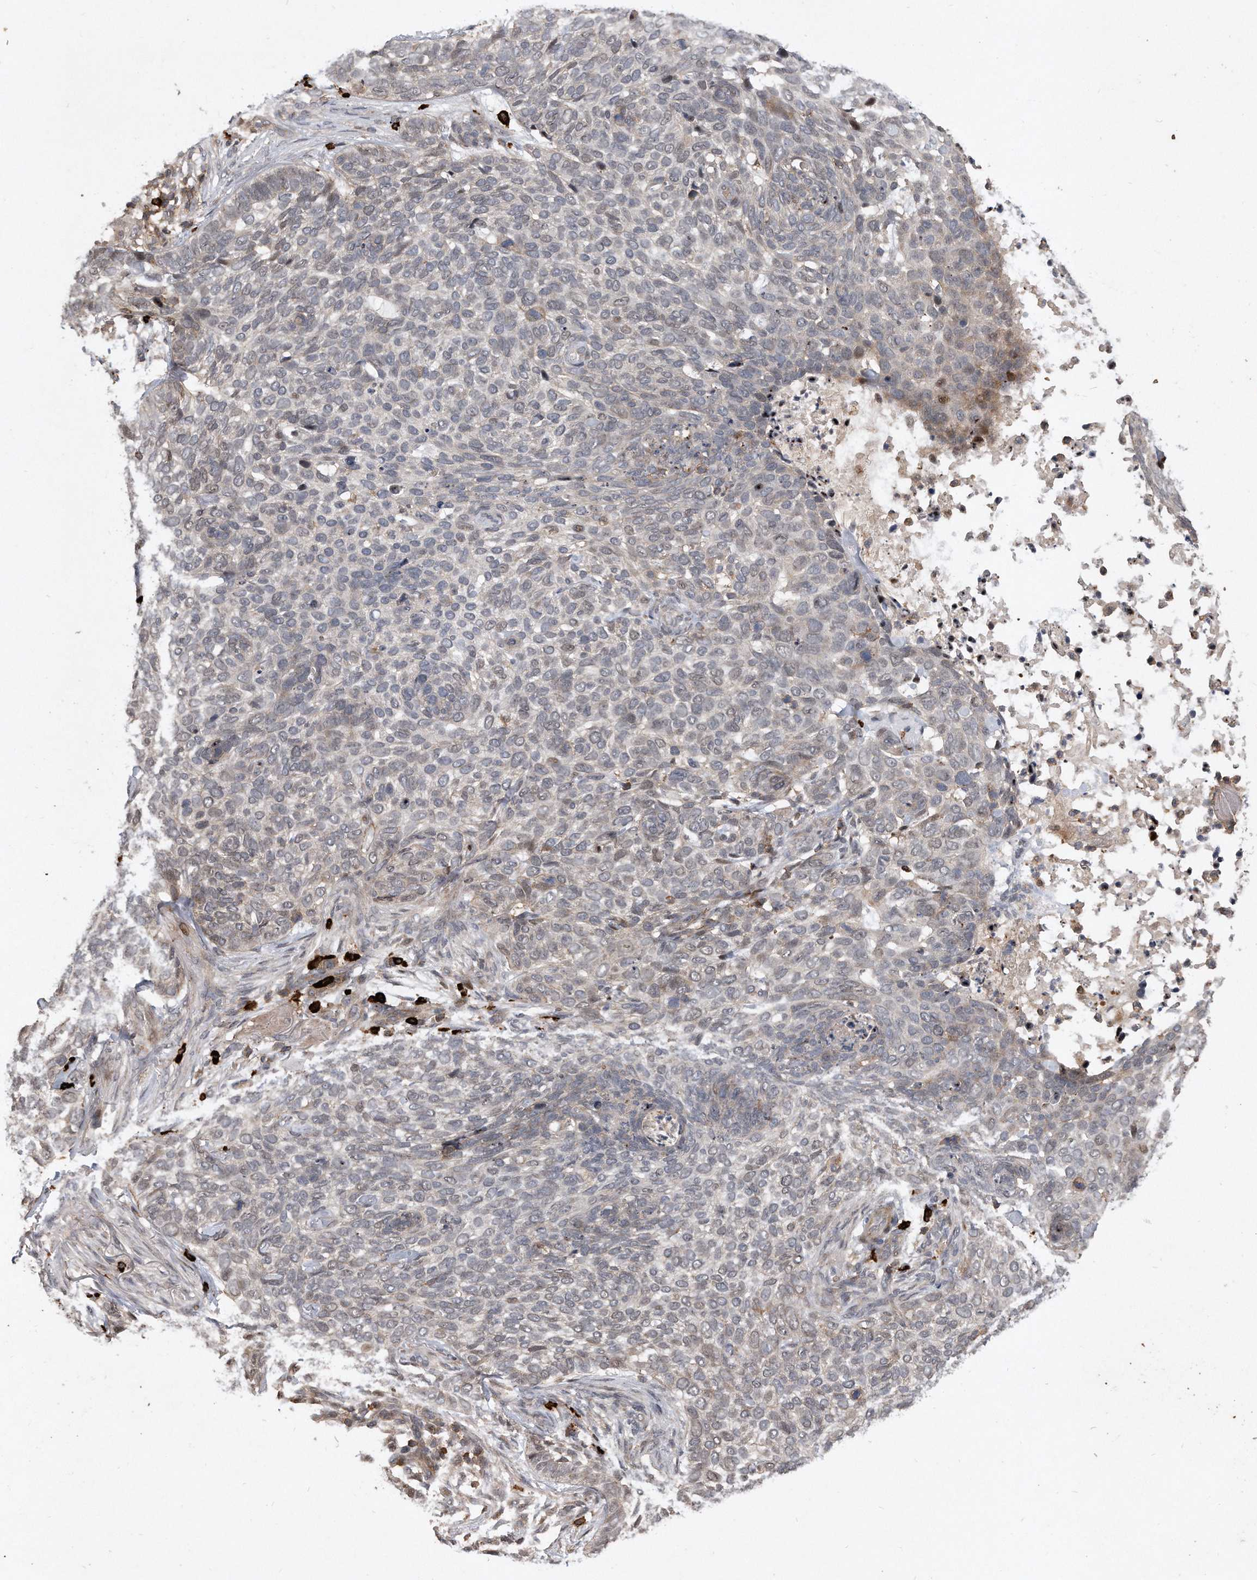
{"staining": {"intensity": "weak", "quantity": "<25%", "location": "cytoplasmic/membranous"}, "tissue": "skin cancer", "cell_type": "Tumor cells", "image_type": "cancer", "snomed": [{"axis": "morphology", "description": "Basal cell carcinoma"}, {"axis": "topography", "description": "Skin"}], "caption": "Immunohistochemistry of human skin cancer displays no expression in tumor cells.", "gene": "PGBD2", "patient": {"sex": "female", "age": 64}}